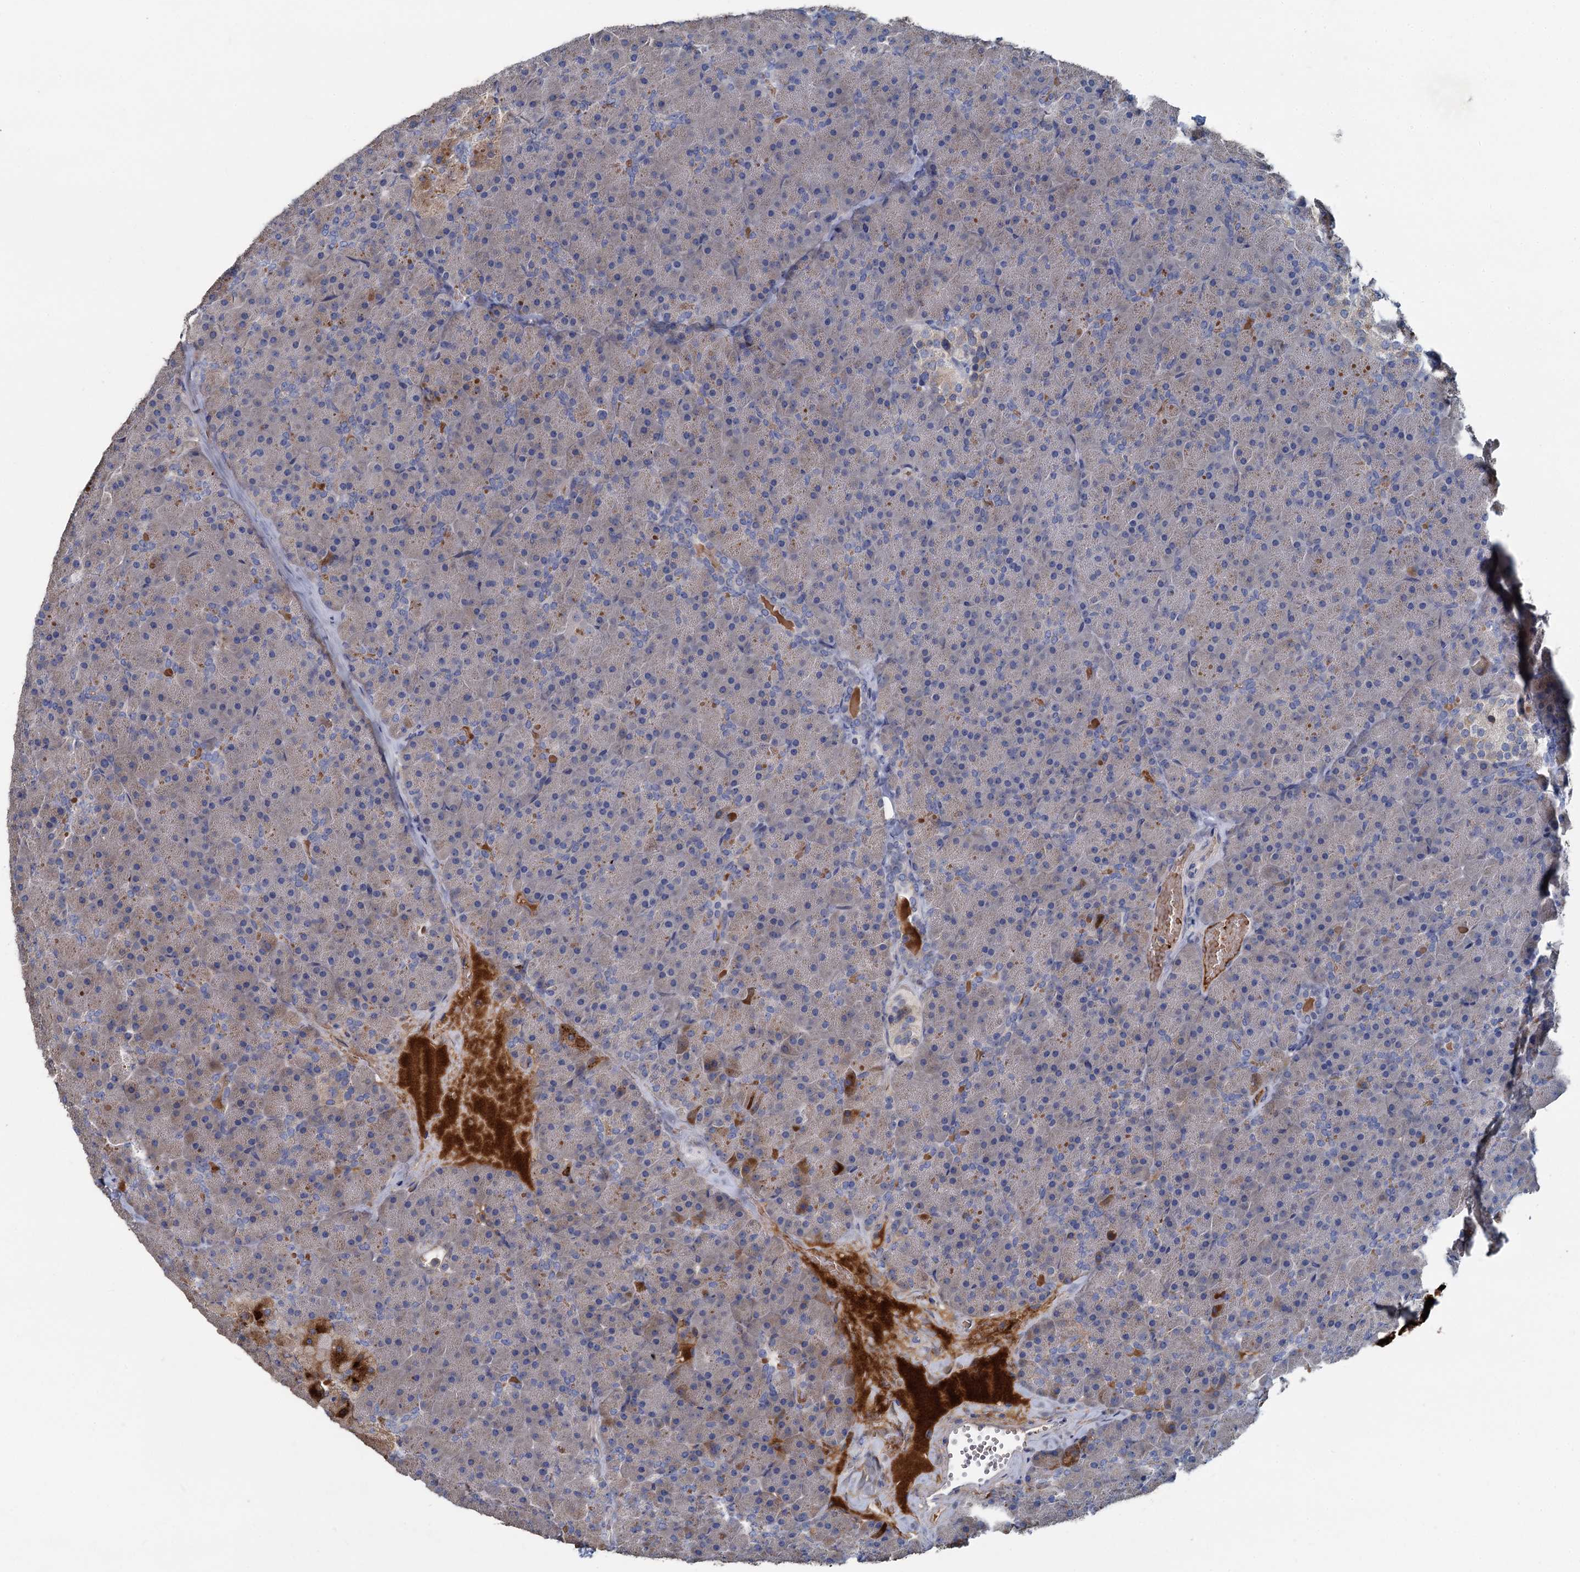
{"staining": {"intensity": "moderate", "quantity": "<25%", "location": "cytoplasmic/membranous"}, "tissue": "pancreas", "cell_type": "Exocrine glandular cells", "image_type": "normal", "snomed": [{"axis": "morphology", "description": "Normal tissue, NOS"}, {"axis": "topography", "description": "Pancreas"}], "caption": "Protein staining demonstrates moderate cytoplasmic/membranous expression in about <25% of exocrine glandular cells in normal pancreas. (DAB IHC, brown staining for protein, blue staining for nuclei).", "gene": "TCTN2", "patient": {"sex": "male", "age": 36}}